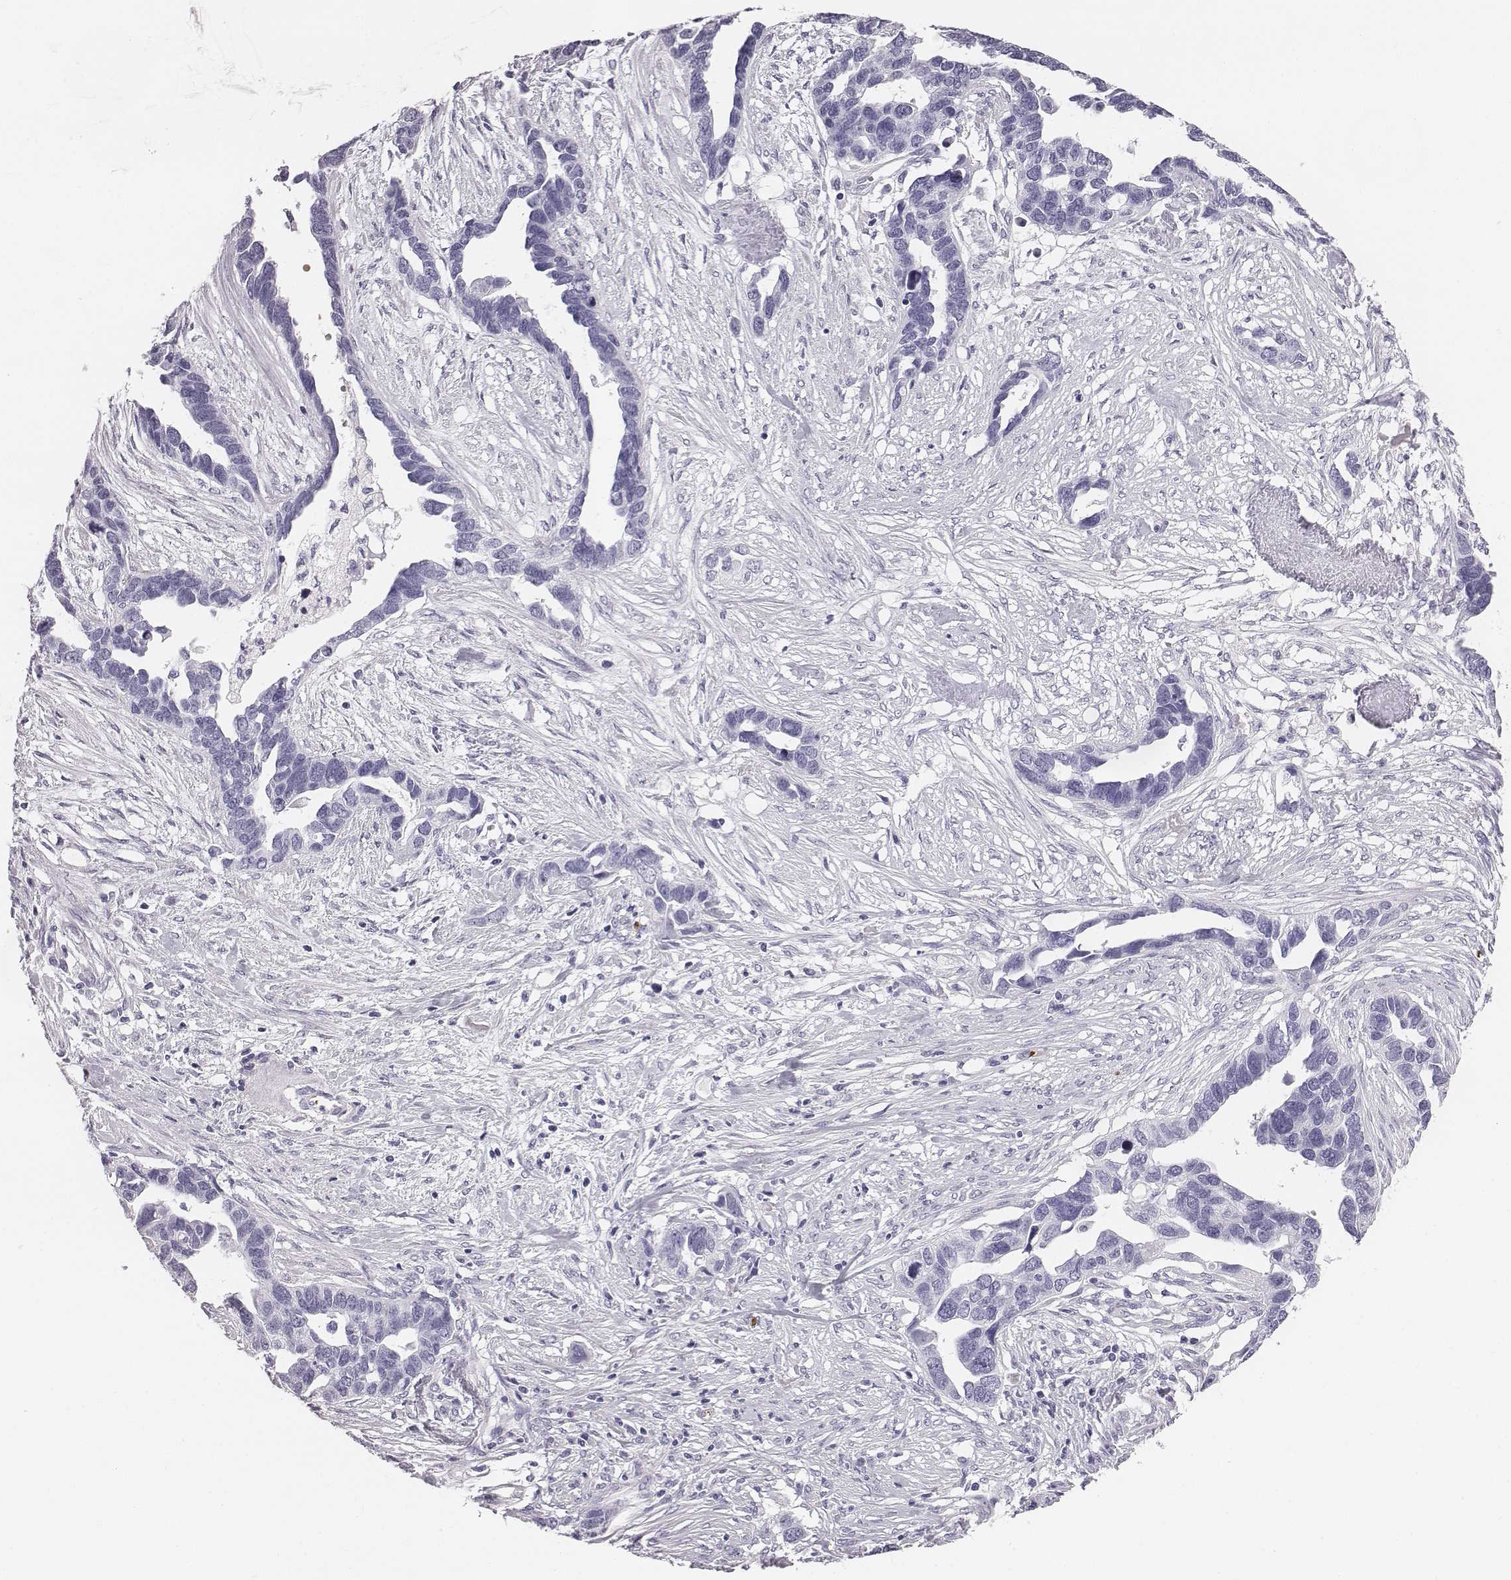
{"staining": {"intensity": "negative", "quantity": "none", "location": "none"}, "tissue": "ovarian cancer", "cell_type": "Tumor cells", "image_type": "cancer", "snomed": [{"axis": "morphology", "description": "Cystadenocarcinoma, serous, NOS"}, {"axis": "topography", "description": "Ovary"}], "caption": "The photomicrograph exhibits no staining of tumor cells in ovarian cancer. (DAB (3,3'-diaminobenzidine) IHC, high magnification).", "gene": "HBZ", "patient": {"sex": "female", "age": 54}}